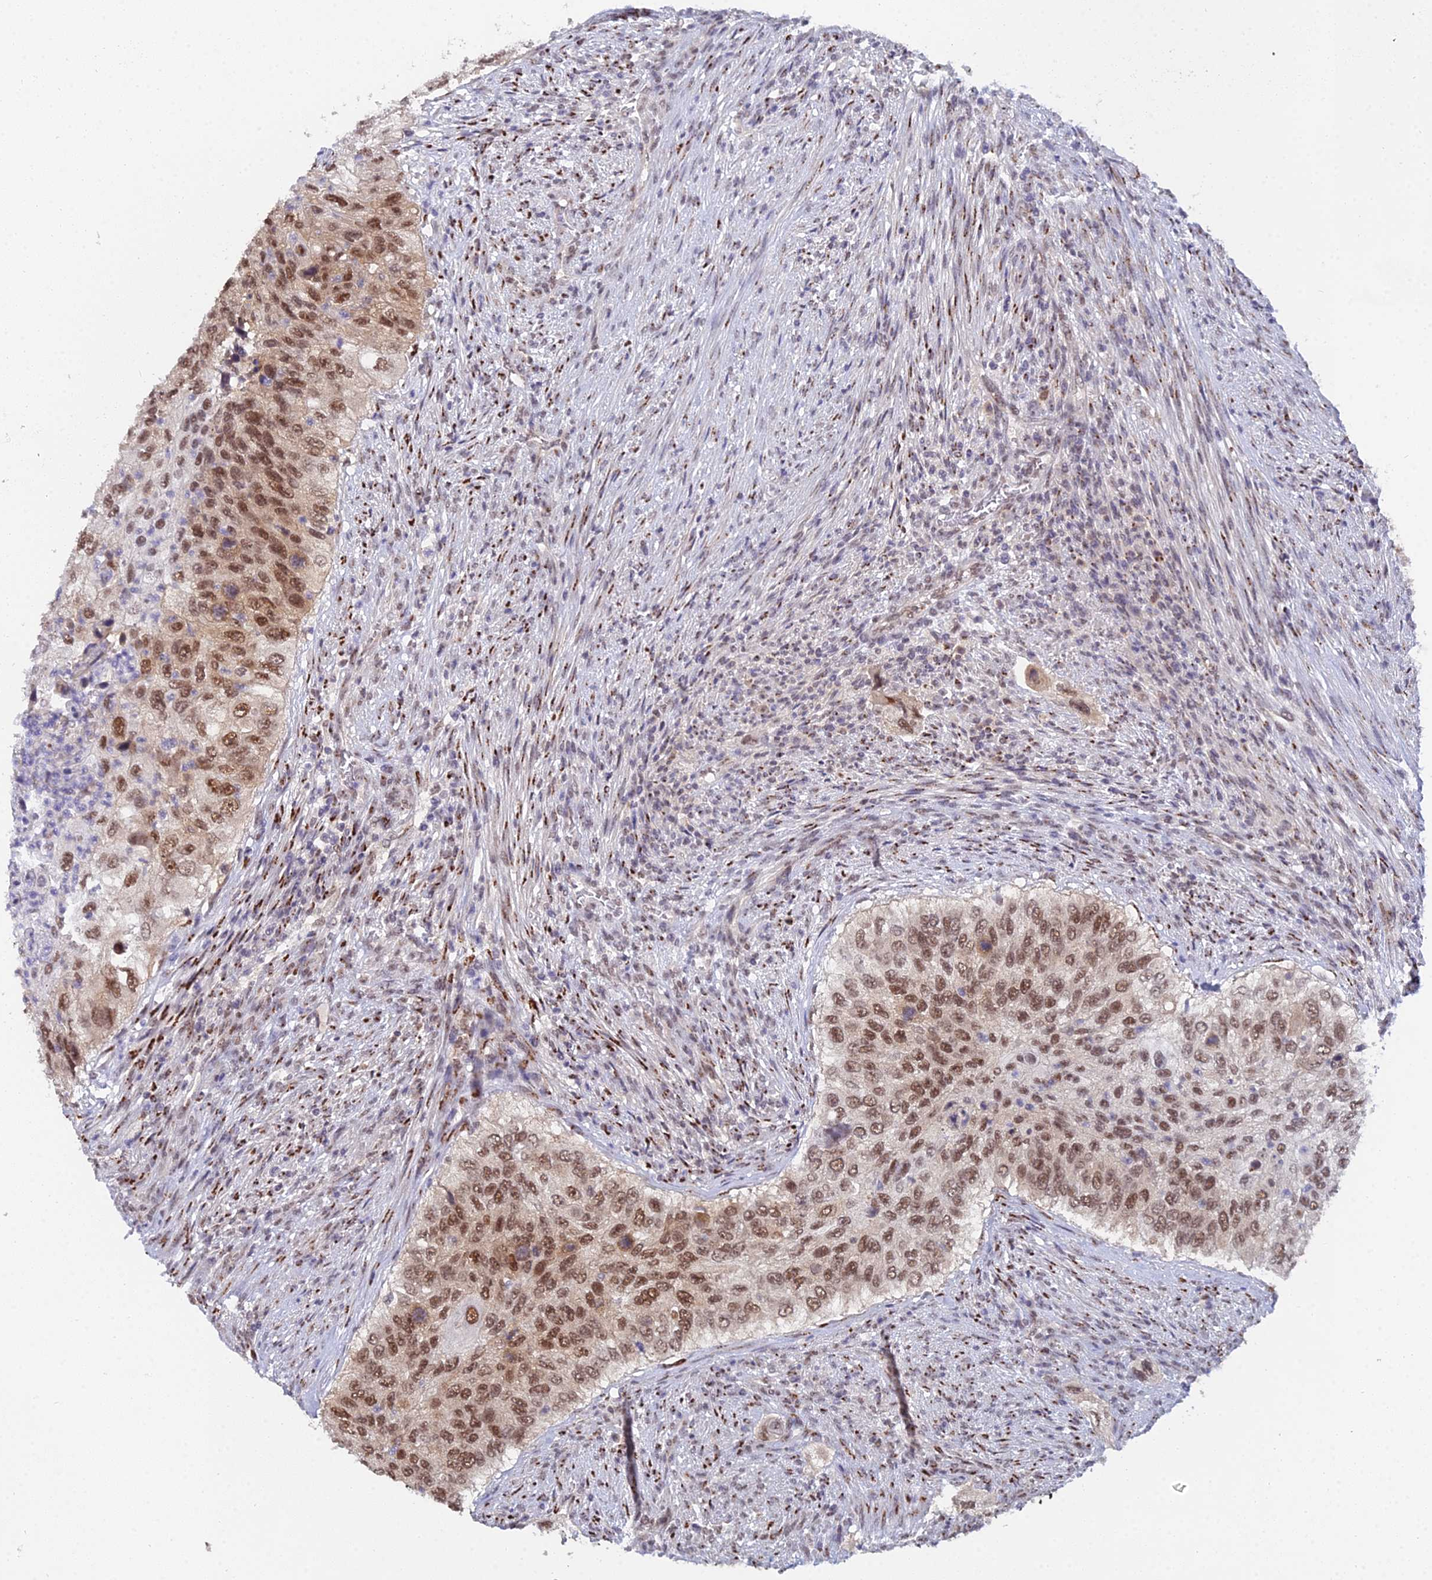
{"staining": {"intensity": "moderate", "quantity": ">75%", "location": "nuclear"}, "tissue": "urothelial cancer", "cell_type": "Tumor cells", "image_type": "cancer", "snomed": [{"axis": "morphology", "description": "Urothelial carcinoma, High grade"}, {"axis": "topography", "description": "Urinary bladder"}], "caption": "Immunohistochemical staining of urothelial carcinoma (high-grade) reveals moderate nuclear protein expression in about >75% of tumor cells. The staining was performed using DAB (3,3'-diaminobenzidine), with brown indicating positive protein expression. Nuclei are stained blue with hematoxylin.", "gene": "THOC3", "patient": {"sex": "female", "age": 60}}